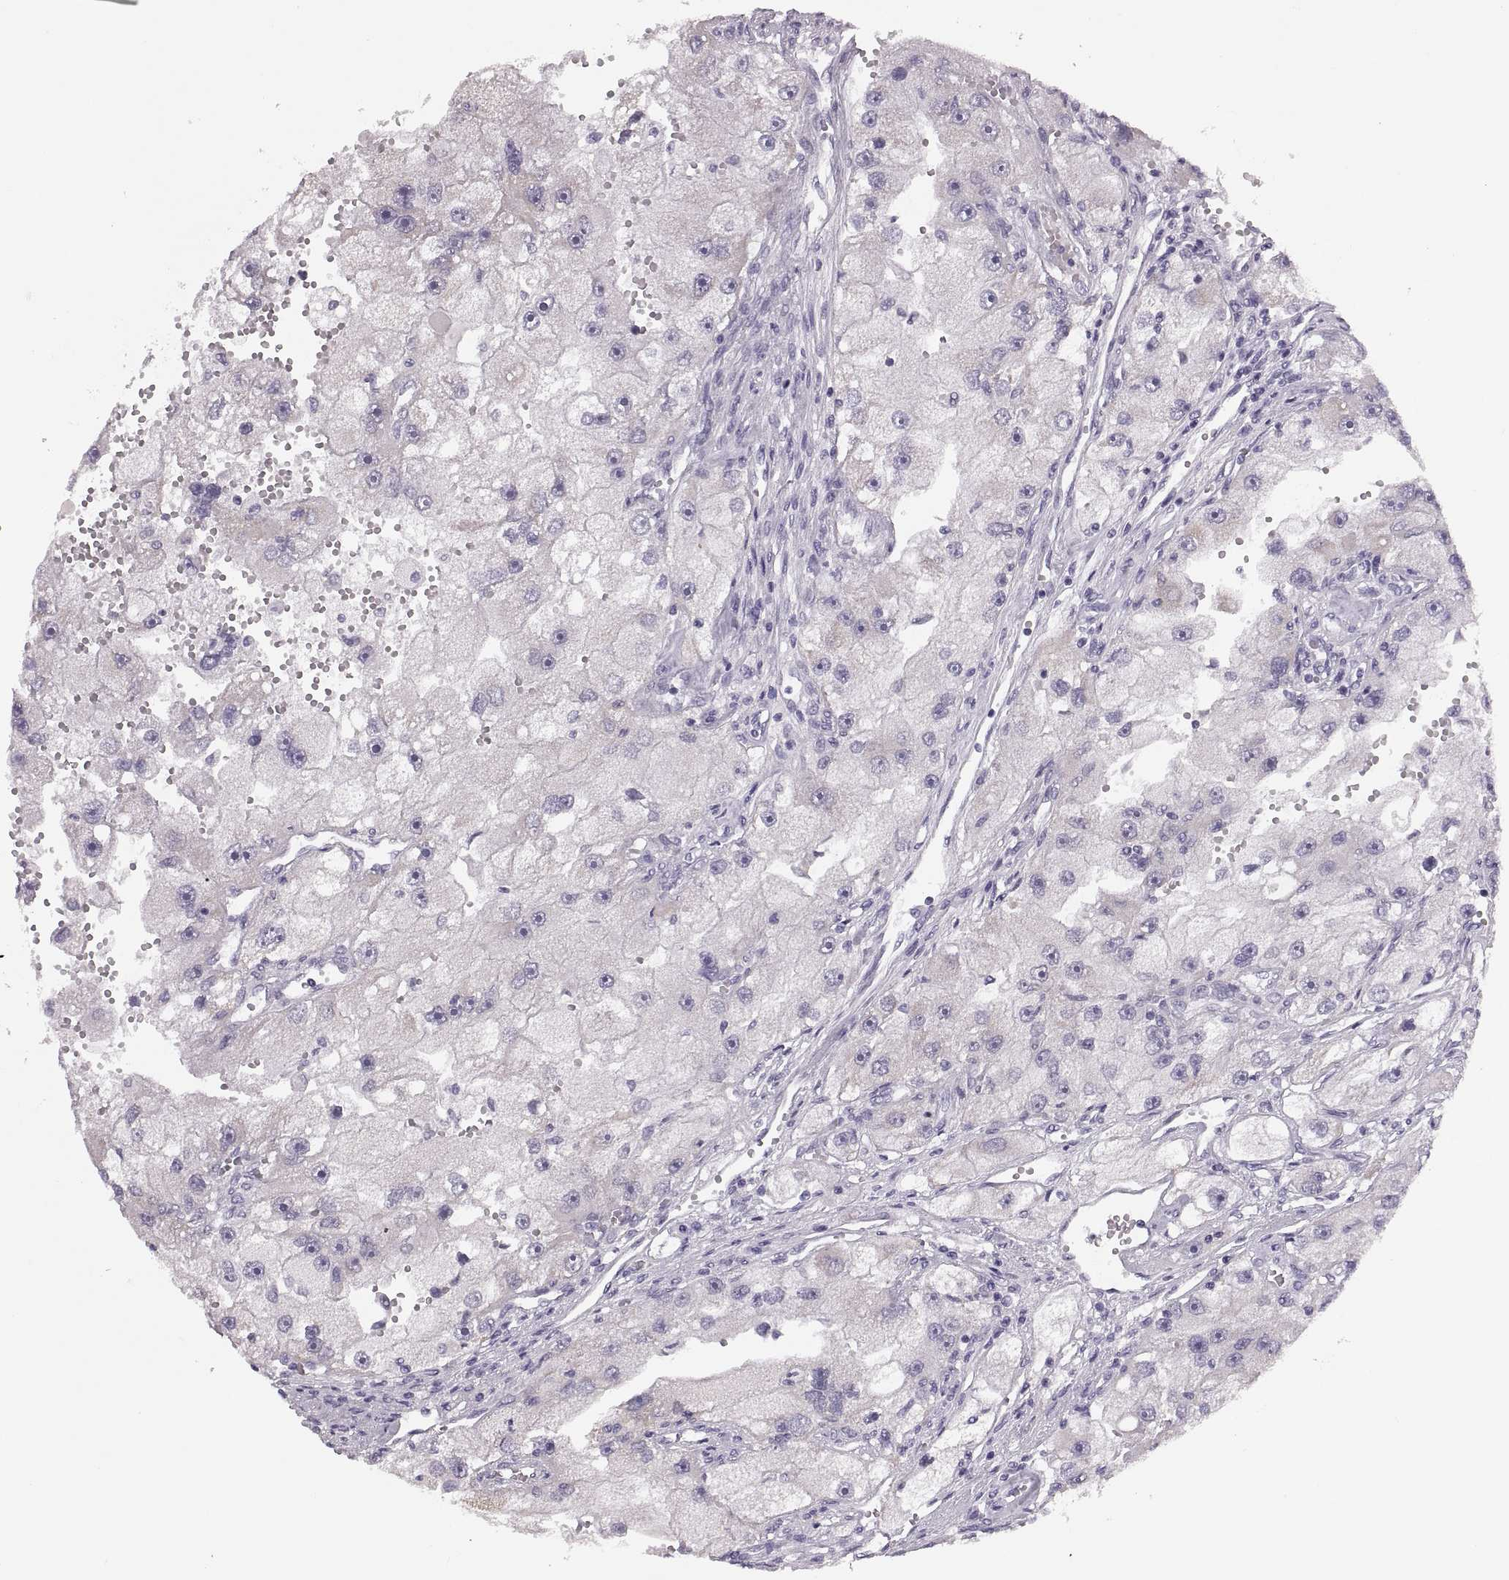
{"staining": {"intensity": "negative", "quantity": "none", "location": "none"}, "tissue": "renal cancer", "cell_type": "Tumor cells", "image_type": "cancer", "snomed": [{"axis": "morphology", "description": "Adenocarcinoma, NOS"}, {"axis": "topography", "description": "Kidney"}], "caption": "This photomicrograph is of renal cancer (adenocarcinoma) stained with IHC to label a protein in brown with the nuclei are counter-stained blue. There is no positivity in tumor cells.", "gene": "ADH6", "patient": {"sex": "male", "age": 63}}